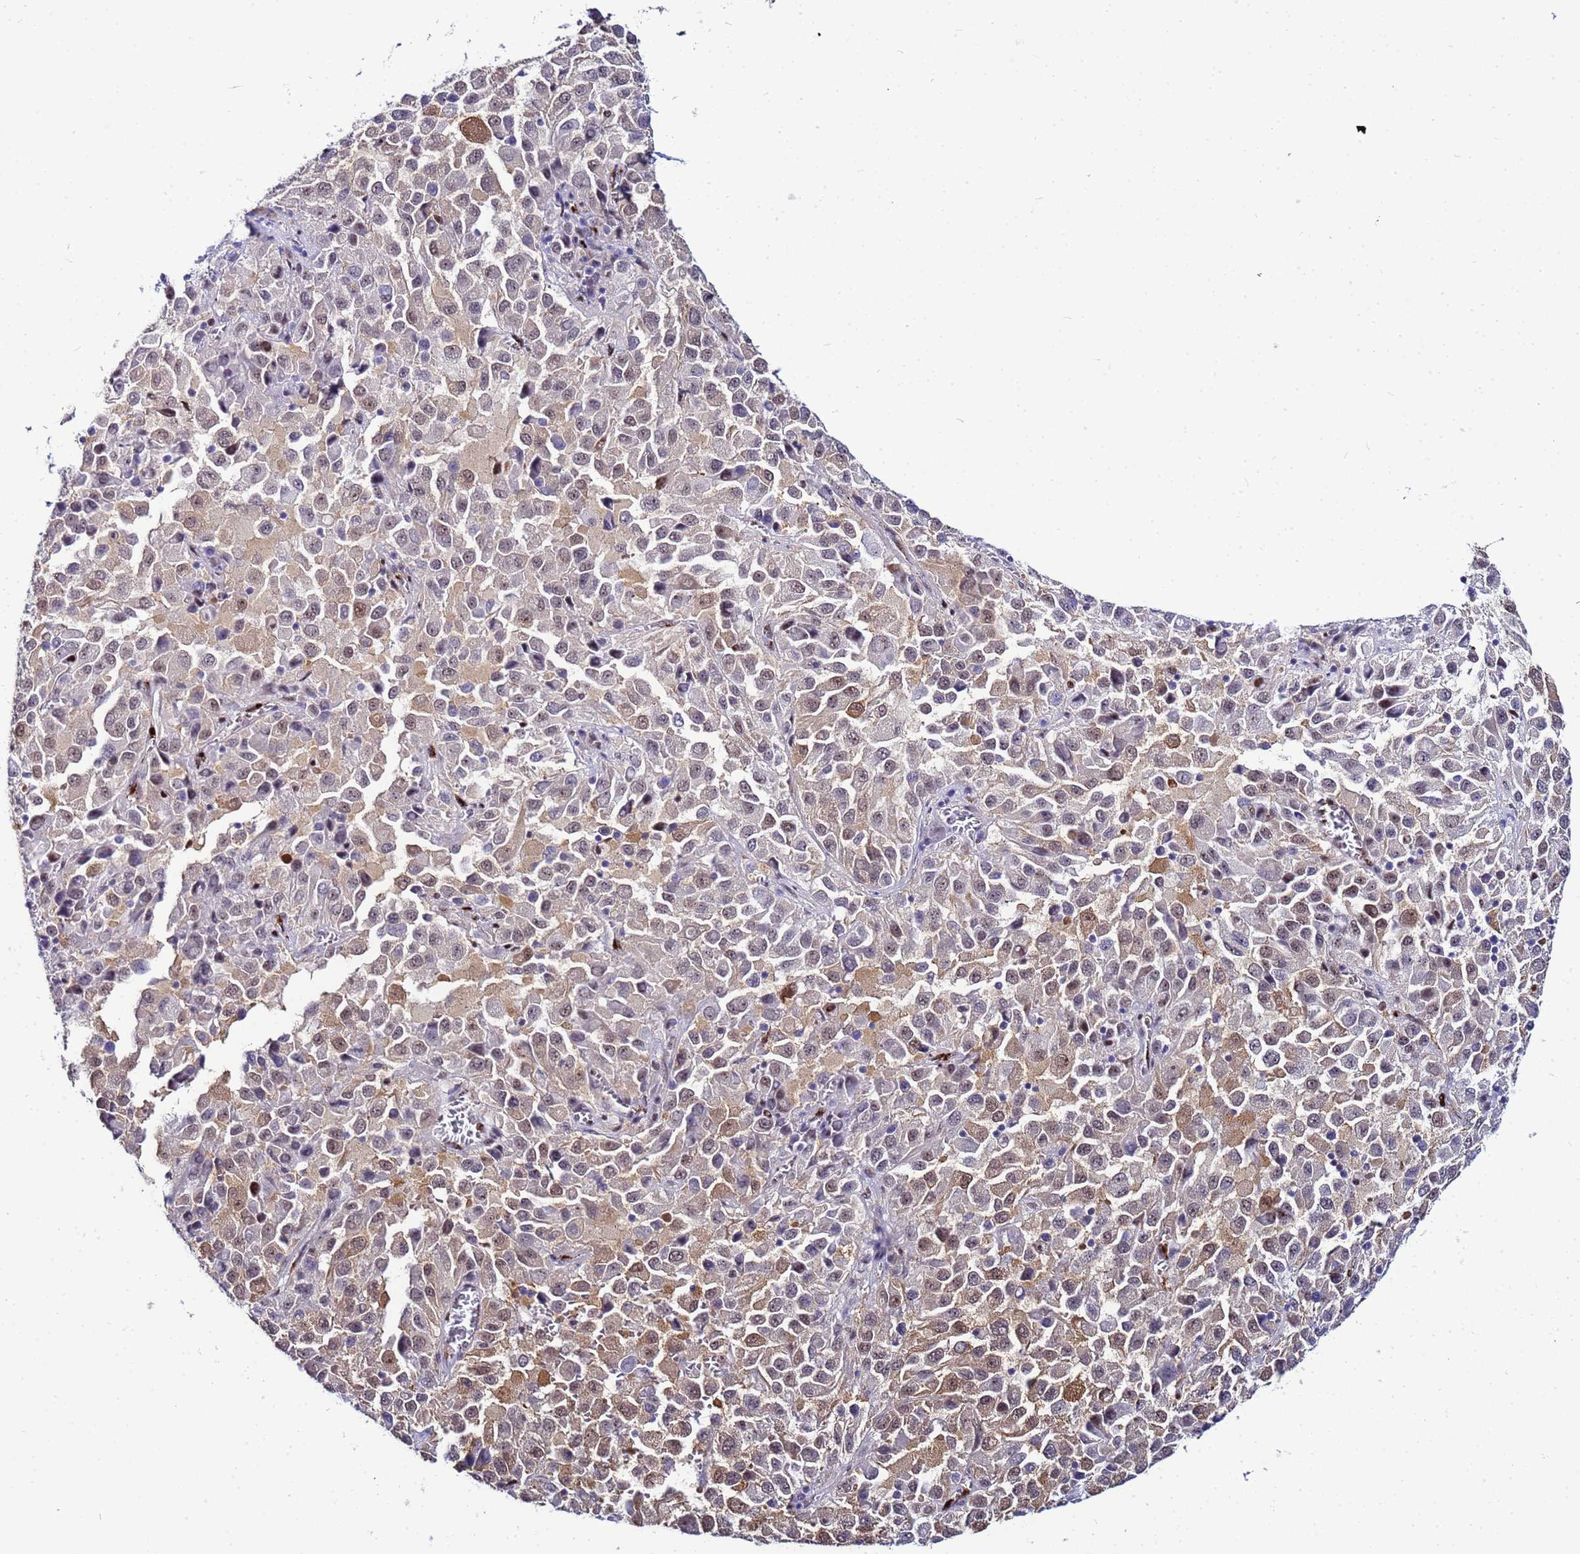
{"staining": {"intensity": "moderate", "quantity": "<25%", "location": "cytoplasmic/membranous,nuclear"}, "tissue": "melanoma", "cell_type": "Tumor cells", "image_type": "cancer", "snomed": [{"axis": "morphology", "description": "Malignant melanoma, Metastatic site"}, {"axis": "topography", "description": "Lung"}], "caption": "Immunohistochemical staining of human melanoma displays low levels of moderate cytoplasmic/membranous and nuclear positivity in about <25% of tumor cells.", "gene": "SLC25A37", "patient": {"sex": "male", "age": 64}}